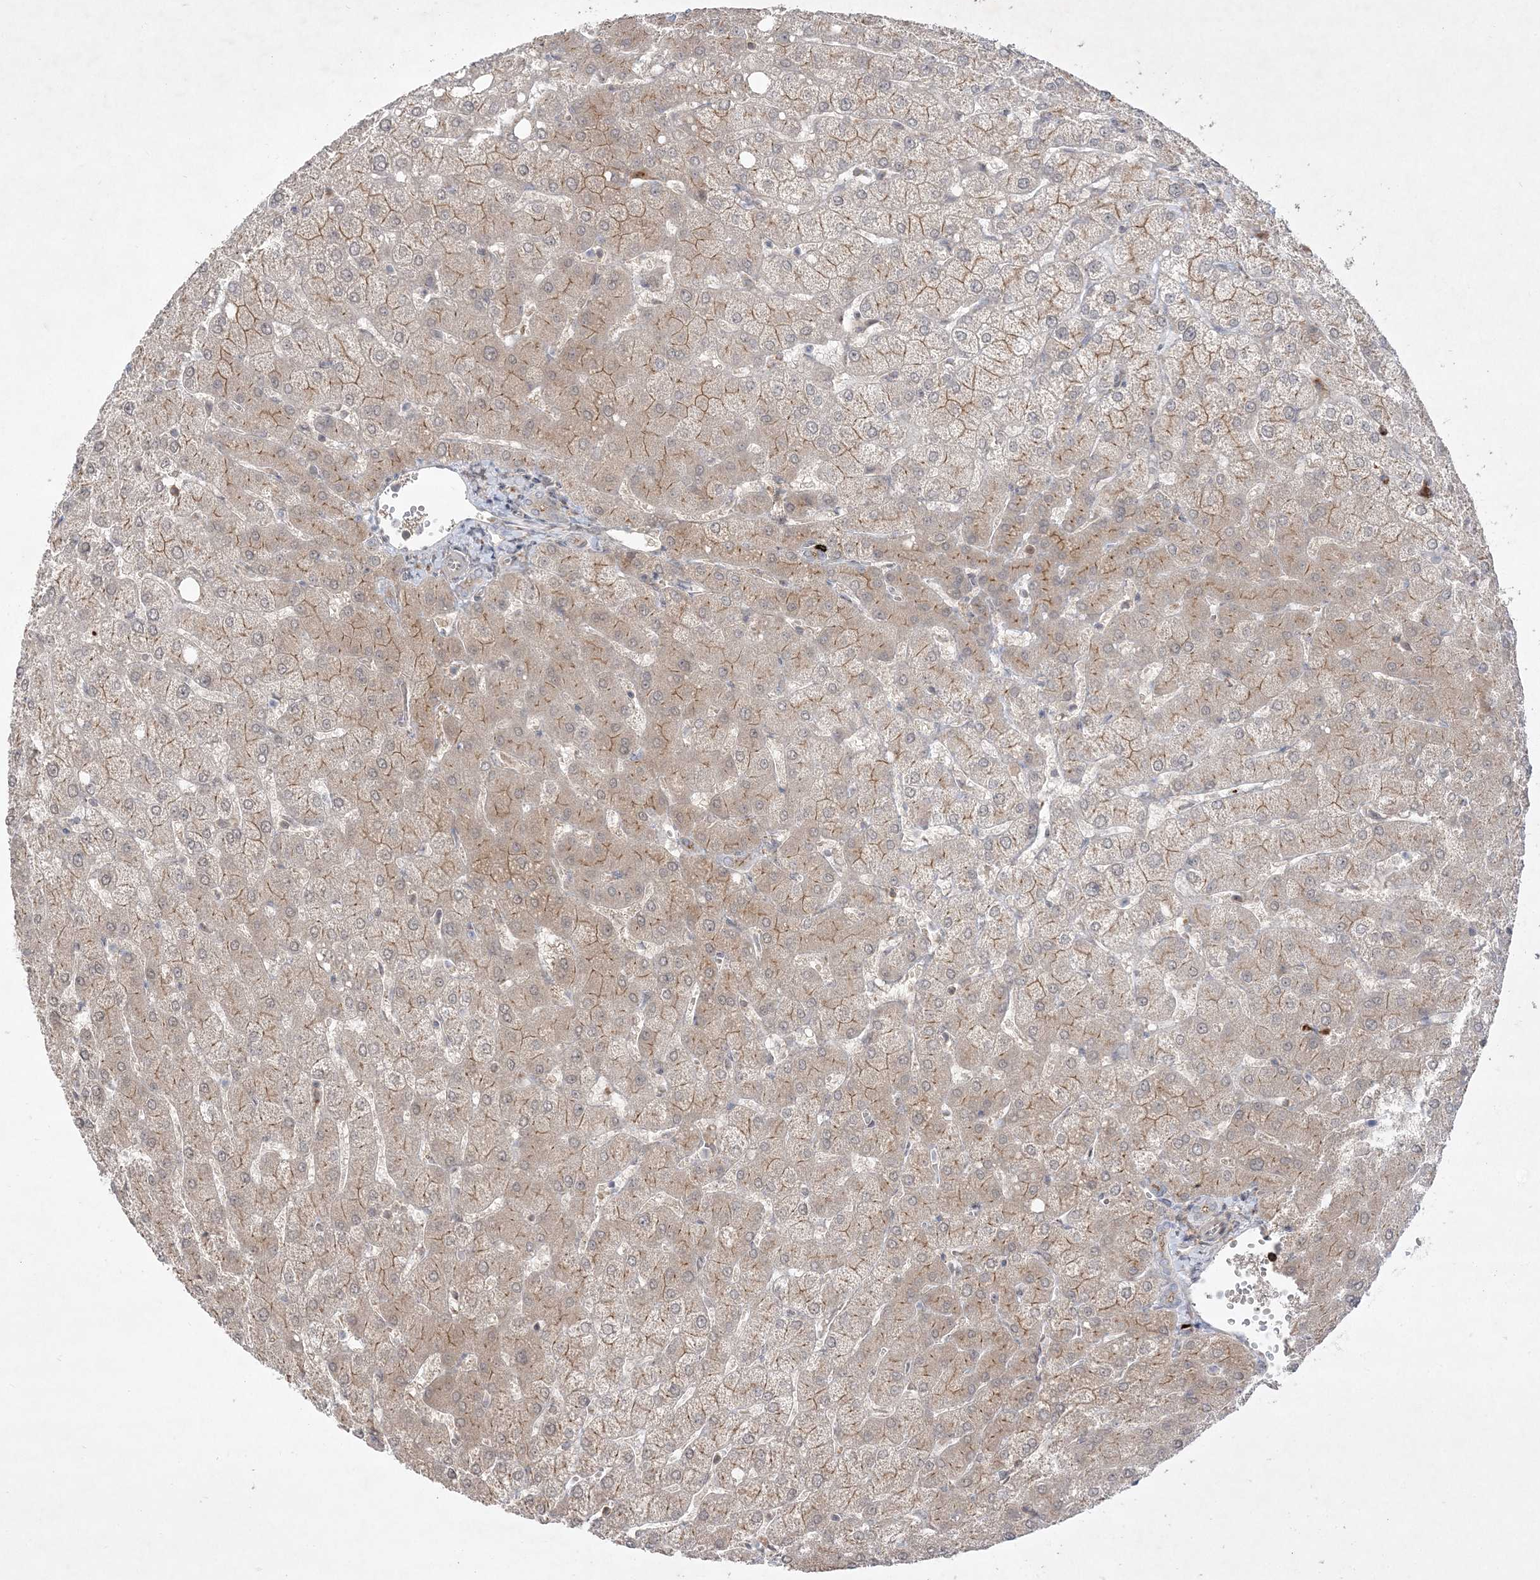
{"staining": {"intensity": "negative", "quantity": "none", "location": "none"}, "tissue": "liver", "cell_type": "Cholangiocytes", "image_type": "normal", "snomed": [{"axis": "morphology", "description": "Normal tissue, NOS"}, {"axis": "topography", "description": "Liver"}], "caption": "High magnification brightfield microscopy of unremarkable liver stained with DAB (3,3'-diaminobenzidine) (brown) and counterstained with hematoxylin (blue): cholangiocytes show no significant positivity.", "gene": "CLNK", "patient": {"sex": "female", "age": 54}}